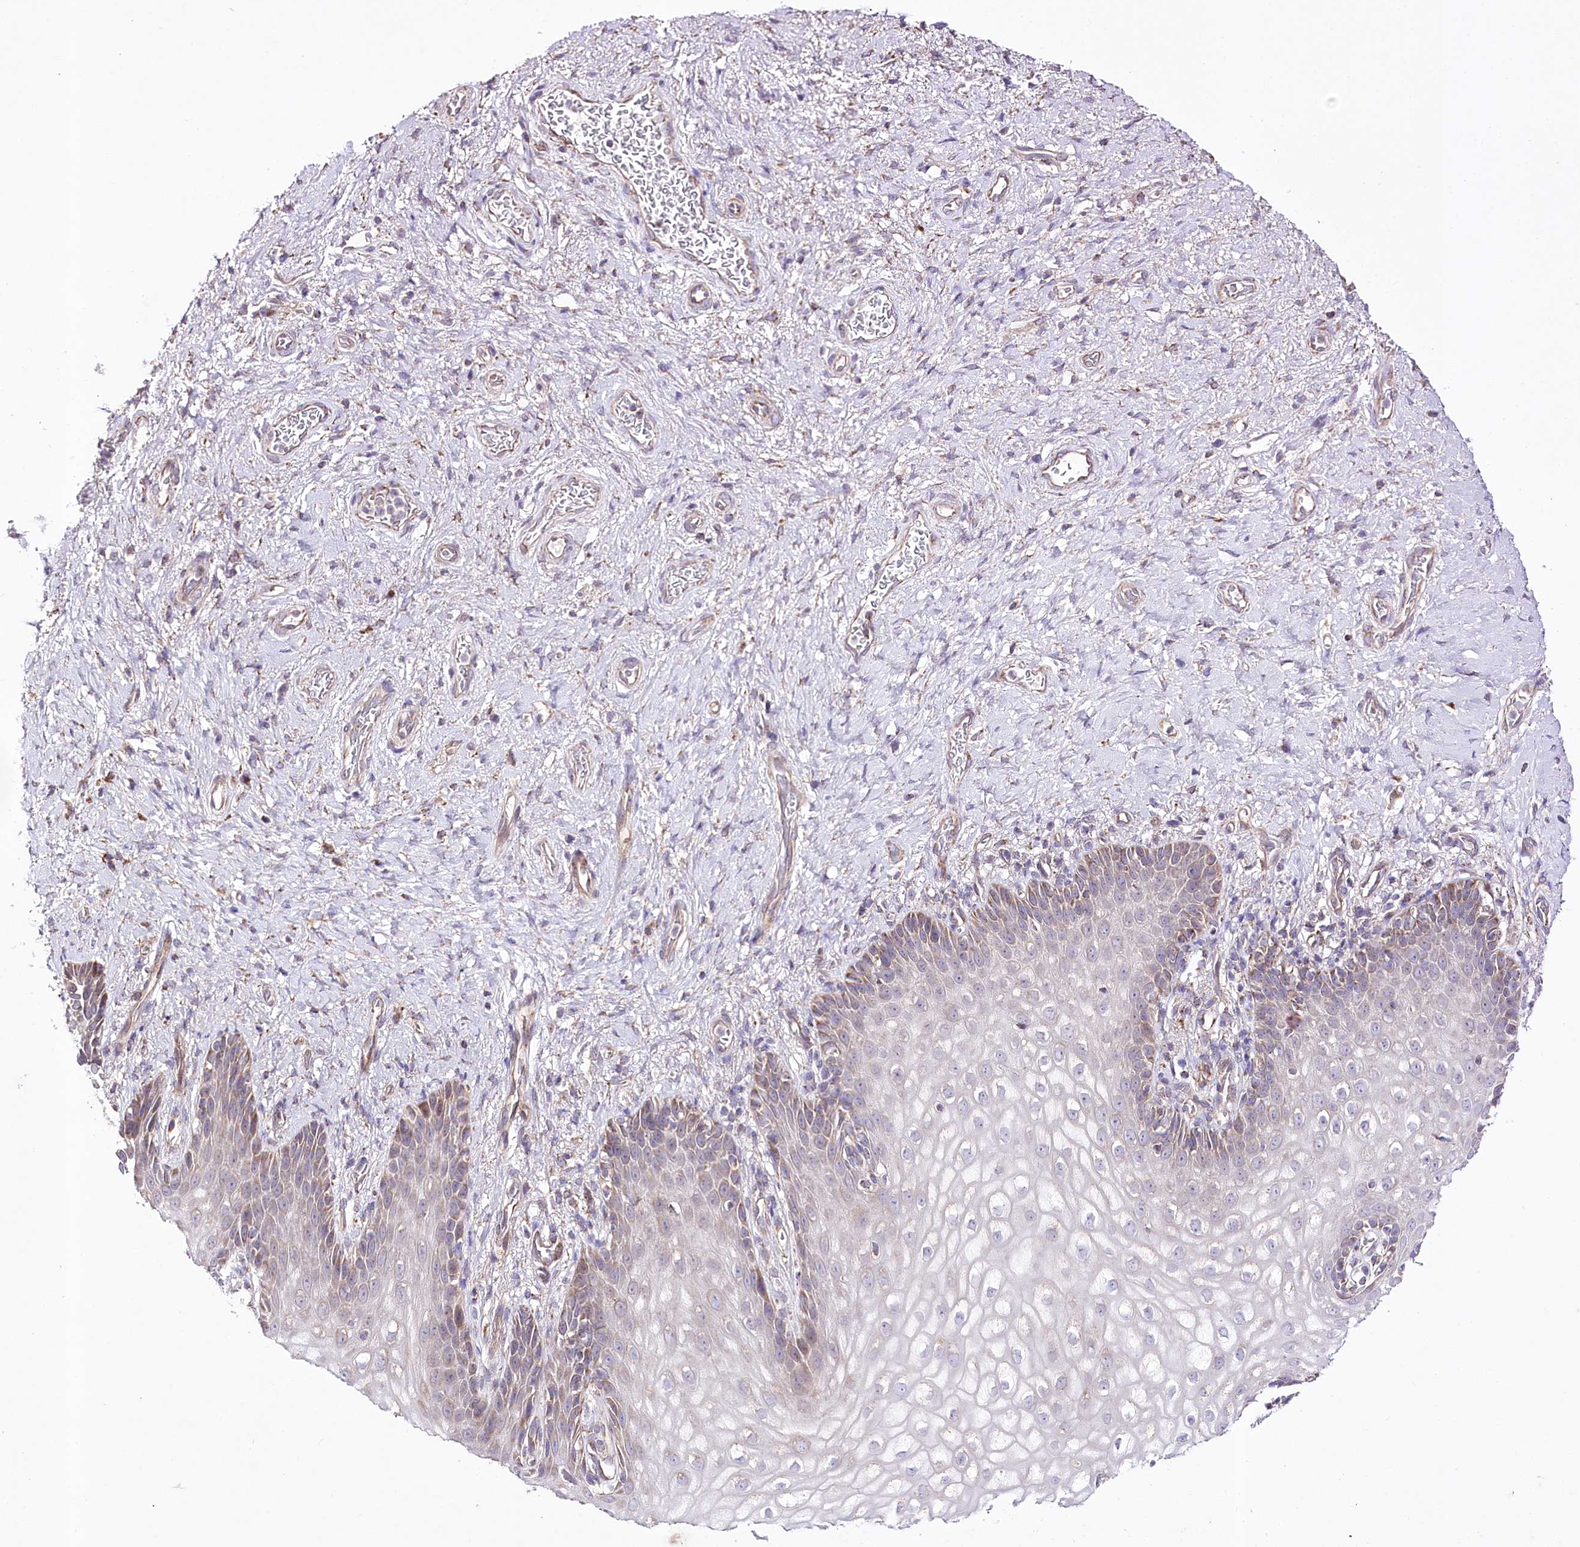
{"staining": {"intensity": "moderate", "quantity": "<25%", "location": "cytoplasmic/membranous"}, "tissue": "vagina", "cell_type": "Squamous epithelial cells", "image_type": "normal", "snomed": [{"axis": "morphology", "description": "Normal tissue, NOS"}, {"axis": "topography", "description": "Vagina"}], "caption": "Immunohistochemical staining of benign vagina demonstrates low levels of moderate cytoplasmic/membranous staining in about <25% of squamous epithelial cells.", "gene": "ATE1", "patient": {"sex": "female", "age": 60}}